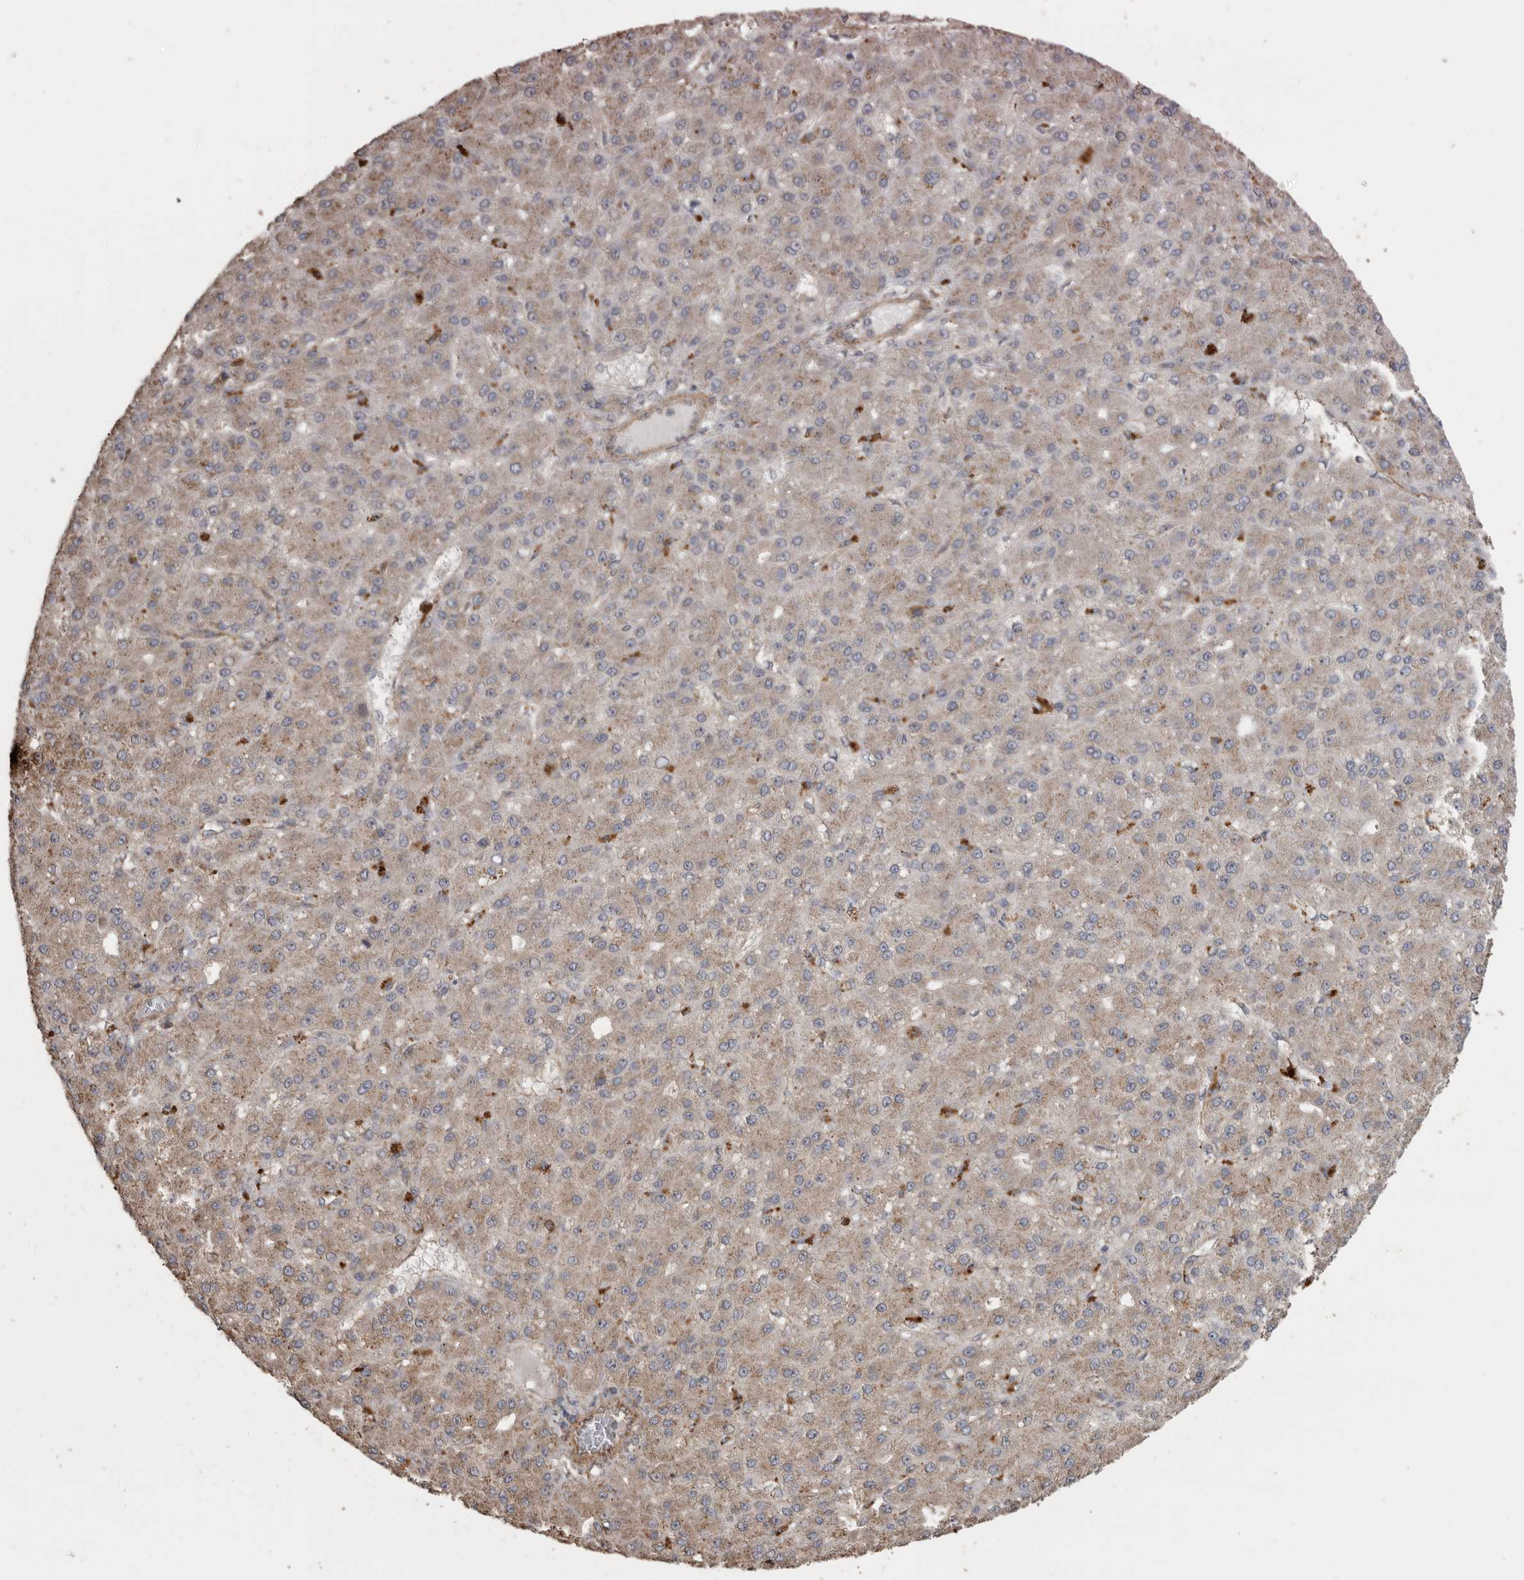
{"staining": {"intensity": "weak", "quantity": ">75%", "location": "cytoplasmic/membranous"}, "tissue": "liver cancer", "cell_type": "Tumor cells", "image_type": "cancer", "snomed": [{"axis": "morphology", "description": "Carcinoma, Hepatocellular, NOS"}, {"axis": "topography", "description": "Liver"}], "caption": "Protein staining displays weak cytoplasmic/membranous expression in approximately >75% of tumor cells in liver cancer. (Stains: DAB in brown, nuclei in blue, Microscopy: brightfield microscopy at high magnification).", "gene": "PODXL2", "patient": {"sex": "male", "age": 67}}